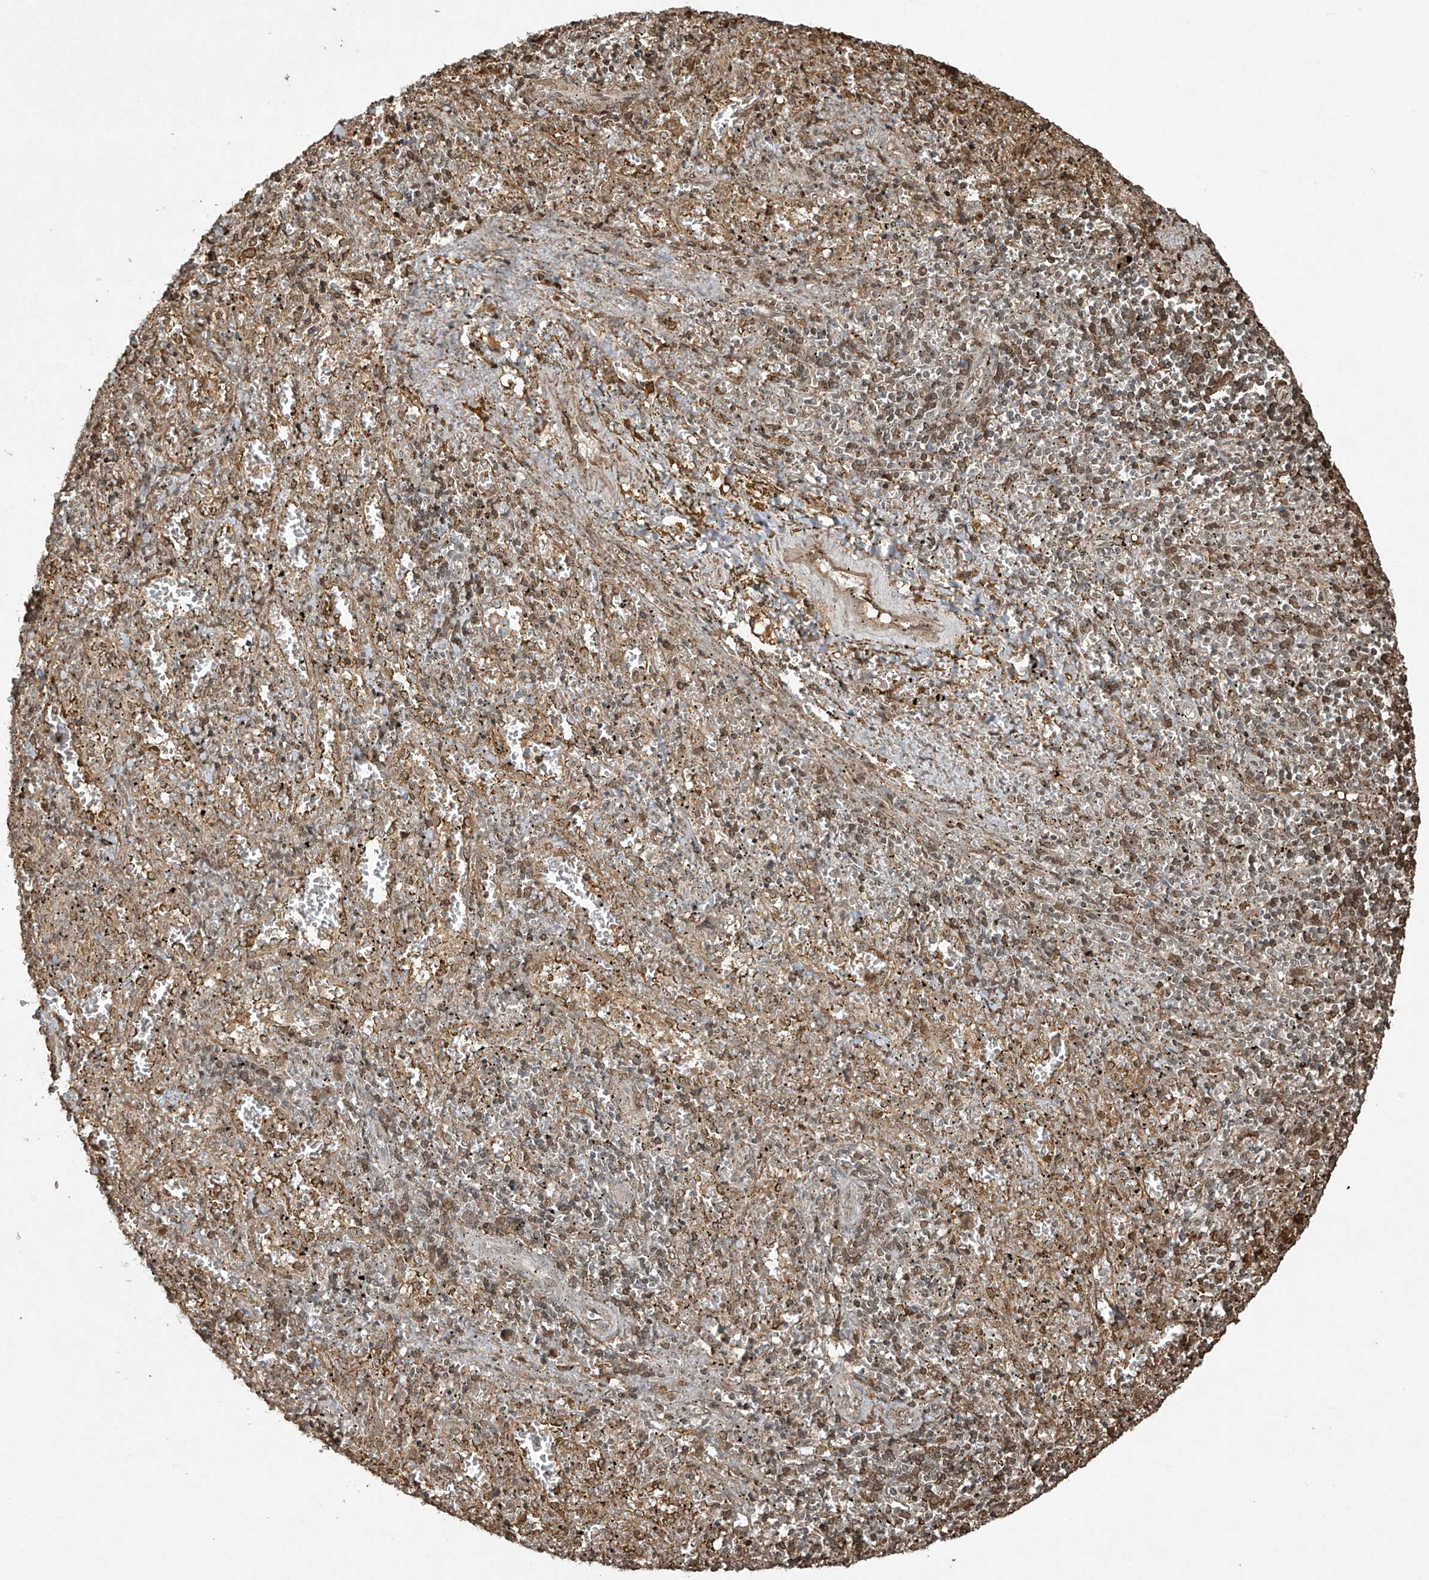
{"staining": {"intensity": "moderate", "quantity": "<25%", "location": "cytoplasmic/membranous"}, "tissue": "spleen", "cell_type": "Cells in red pulp", "image_type": "normal", "snomed": [{"axis": "morphology", "description": "Normal tissue, NOS"}, {"axis": "topography", "description": "Spleen"}], "caption": "Immunohistochemical staining of benign human spleen displays low levels of moderate cytoplasmic/membranous positivity in approximately <25% of cells in red pulp.", "gene": "TTC22", "patient": {"sex": "male", "age": 11}}